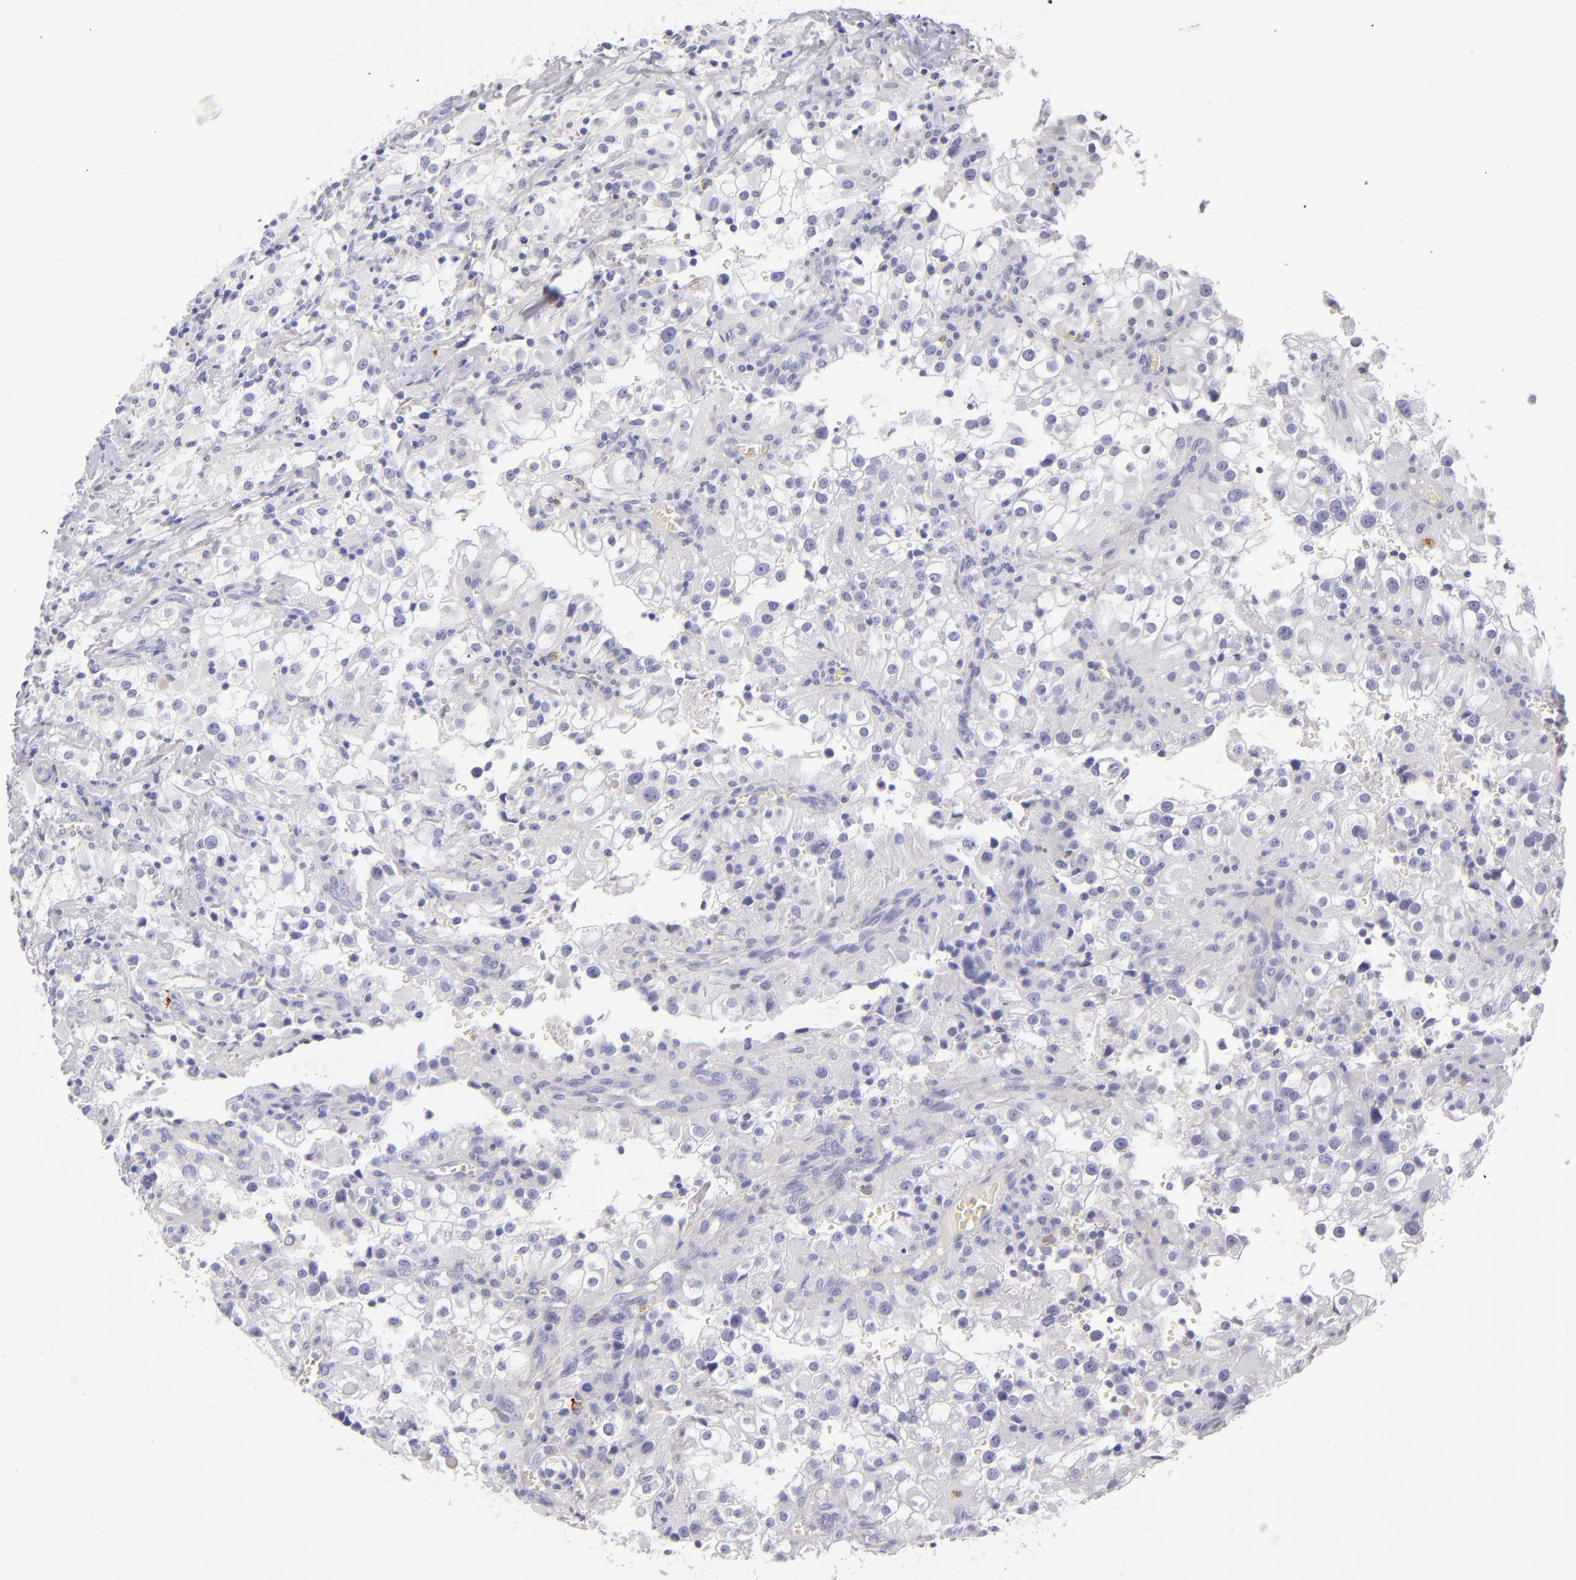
{"staining": {"intensity": "negative", "quantity": "none", "location": "none"}, "tissue": "renal cancer", "cell_type": "Tumor cells", "image_type": "cancer", "snomed": [{"axis": "morphology", "description": "Adenocarcinoma, NOS"}, {"axis": "topography", "description": "Kidney"}], "caption": "Tumor cells are negative for protein expression in human renal cancer (adenocarcinoma).", "gene": "CD207", "patient": {"sex": "female", "age": 52}}